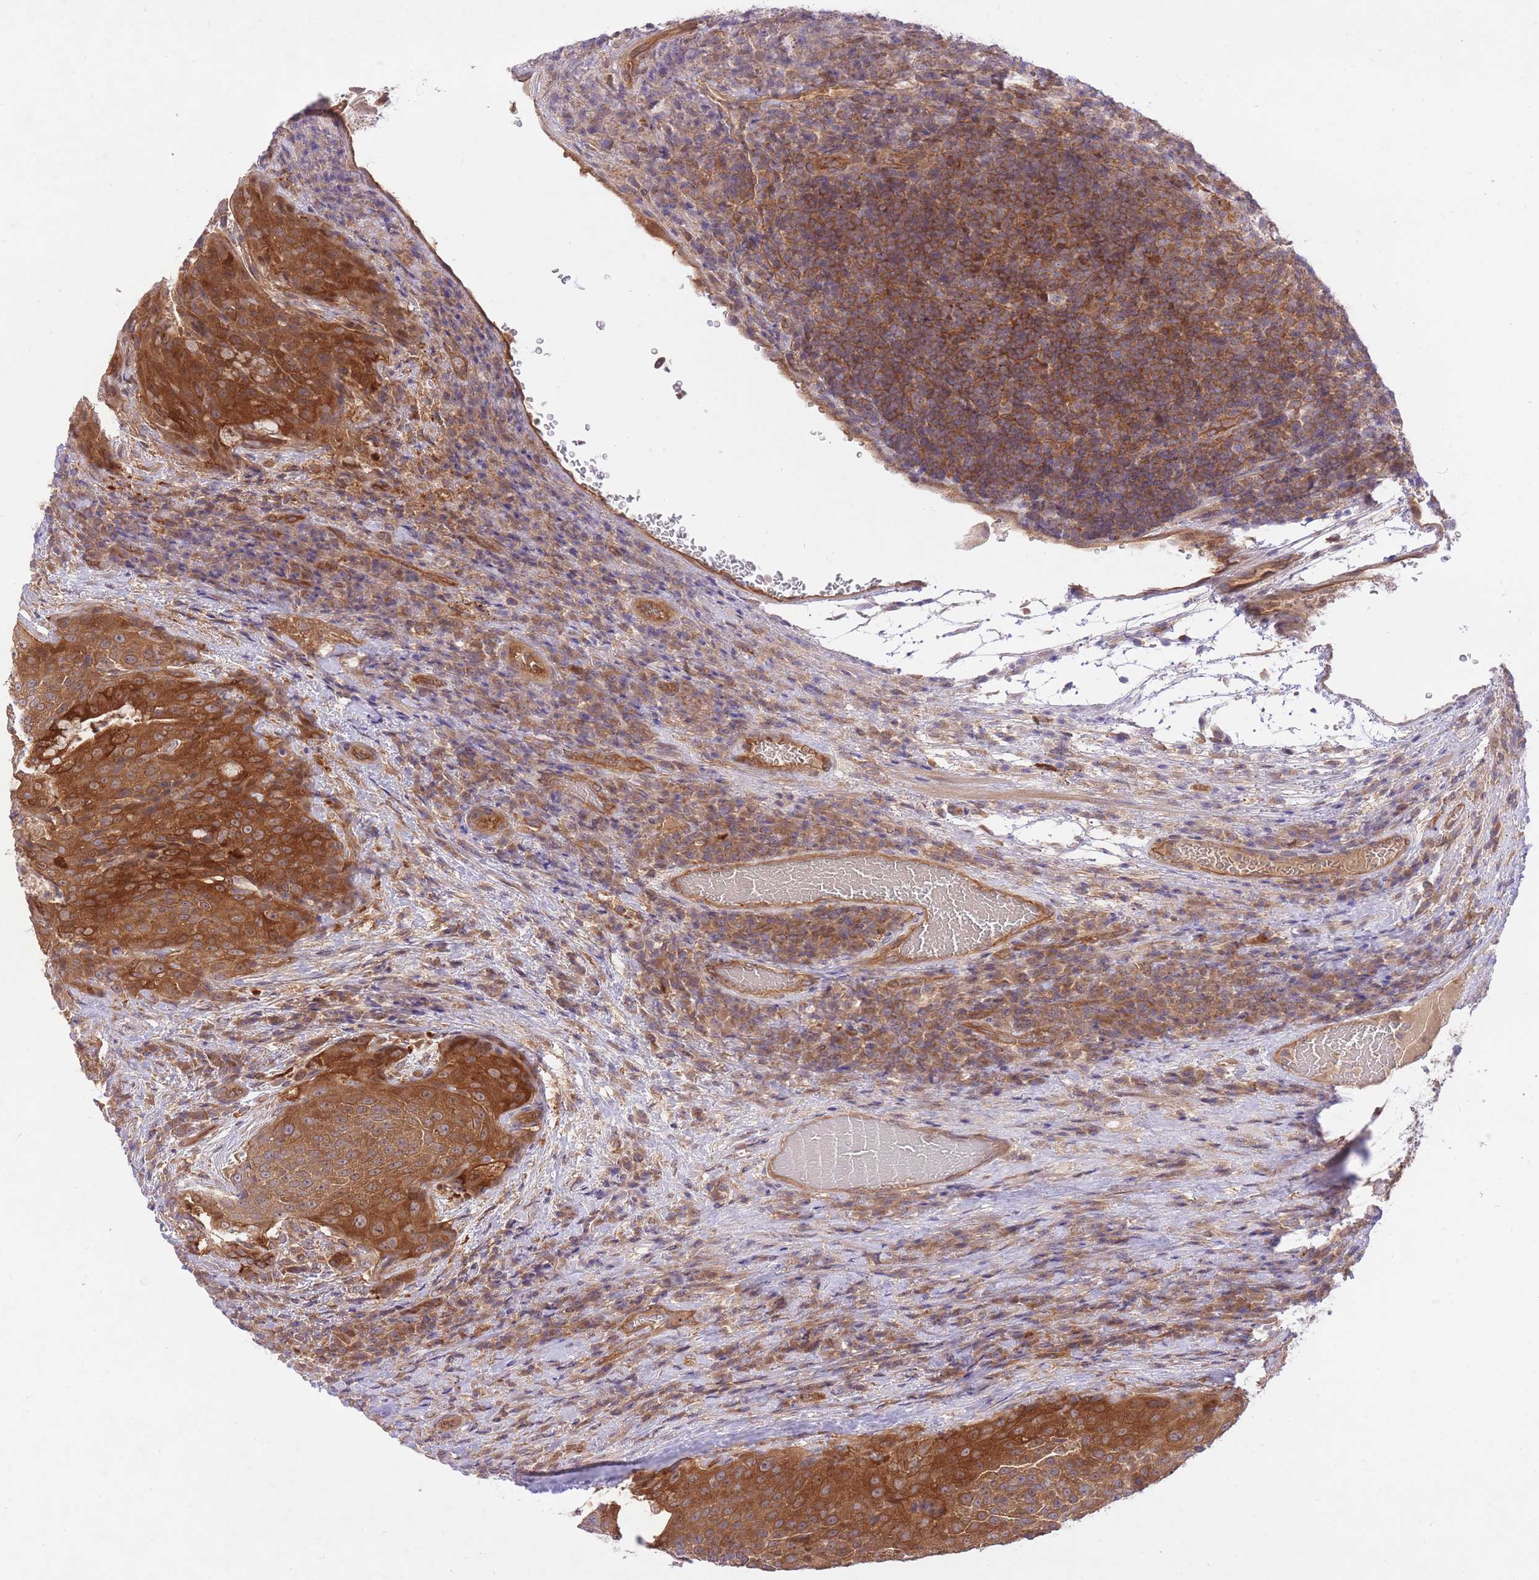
{"staining": {"intensity": "strong", "quantity": ">75%", "location": "cytoplasmic/membranous"}, "tissue": "urothelial cancer", "cell_type": "Tumor cells", "image_type": "cancer", "snomed": [{"axis": "morphology", "description": "Urothelial carcinoma, High grade"}, {"axis": "topography", "description": "Urinary bladder"}], "caption": "DAB immunohistochemical staining of urothelial cancer displays strong cytoplasmic/membranous protein positivity in about >75% of tumor cells.", "gene": "PREP", "patient": {"sex": "female", "age": 63}}